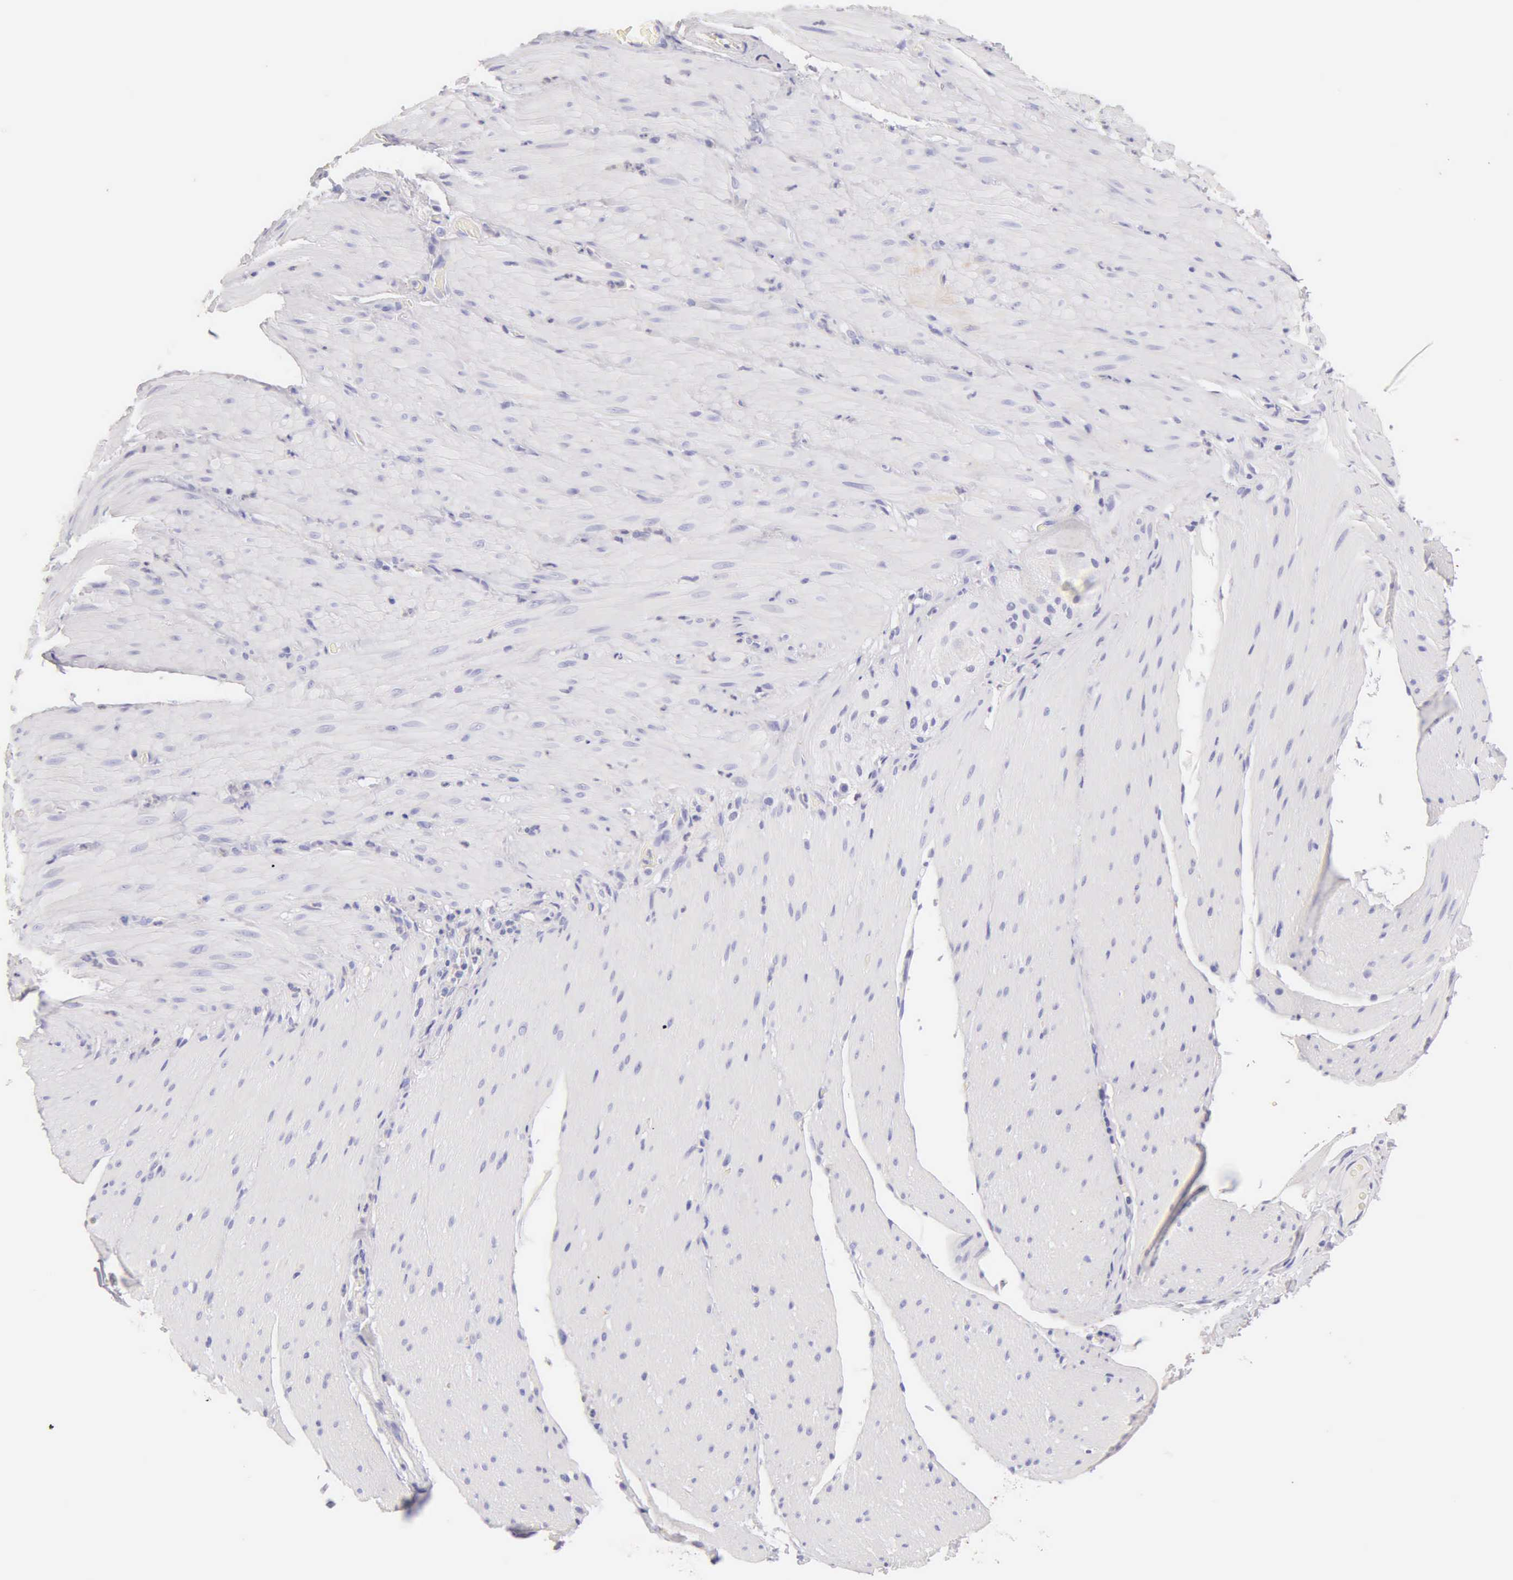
{"staining": {"intensity": "negative", "quantity": "none", "location": "none"}, "tissue": "smooth muscle", "cell_type": "Smooth muscle cells", "image_type": "normal", "snomed": [{"axis": "morphology", "description": "Normal tissue, NOS"}, {"axis": "topography", "description": "Duodenum"}], "caption": "High power microscopy photomicrograph of an immunohistochemistry micrograph of normal smooth muscle, revealing no significant positivity in smooth muscle cells. (Stains: DAB immunohistochemistry with hematoxylin counter stain, Microscopy: brightfield microscopy at high magnification).", "gene": "KRT14", "patient": {"sex": "male", "age": 63}}